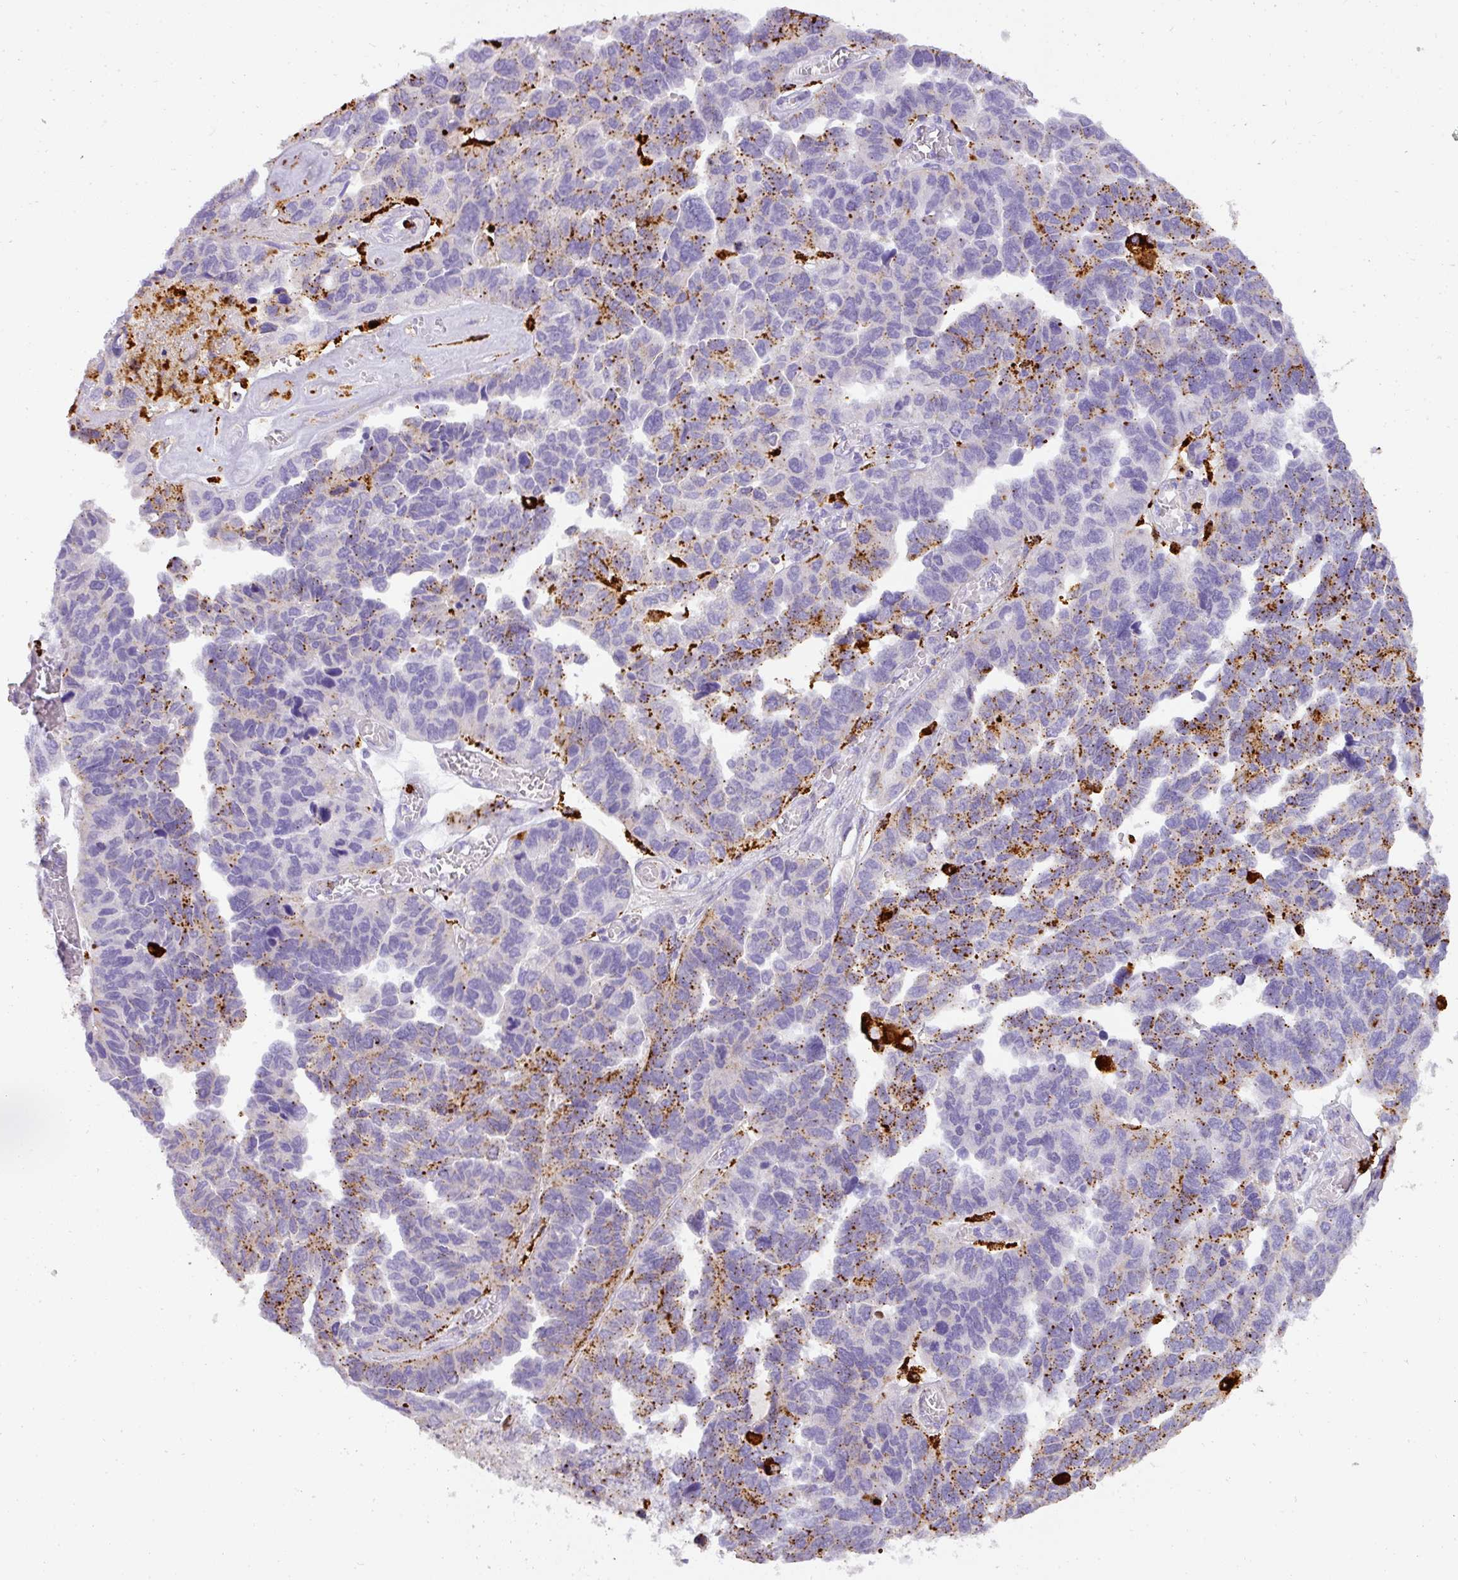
{"staining": {"intensity": "moderate", "quantity": "25%-75%", "location": "cytoplasmic/membranous"}, "tissue": "ovarian cancer", "cell_type": "Tumor cells", "image_type": "cancer", "snomed": [{"axis": "morphology", "description": "Cystadenocarcinoma, serous, NOS"}, {"axis": "topography", "description": "Ovary"}], "caption": "IHC of human ovarian serous cystadenocarcinoma shows medium levels of moderate cytoplasmic/membranous expression in approximately 25%-75% of tumor cells.", "gene": "MMACHC", "patient": {"sex": "female", "age": 64}}